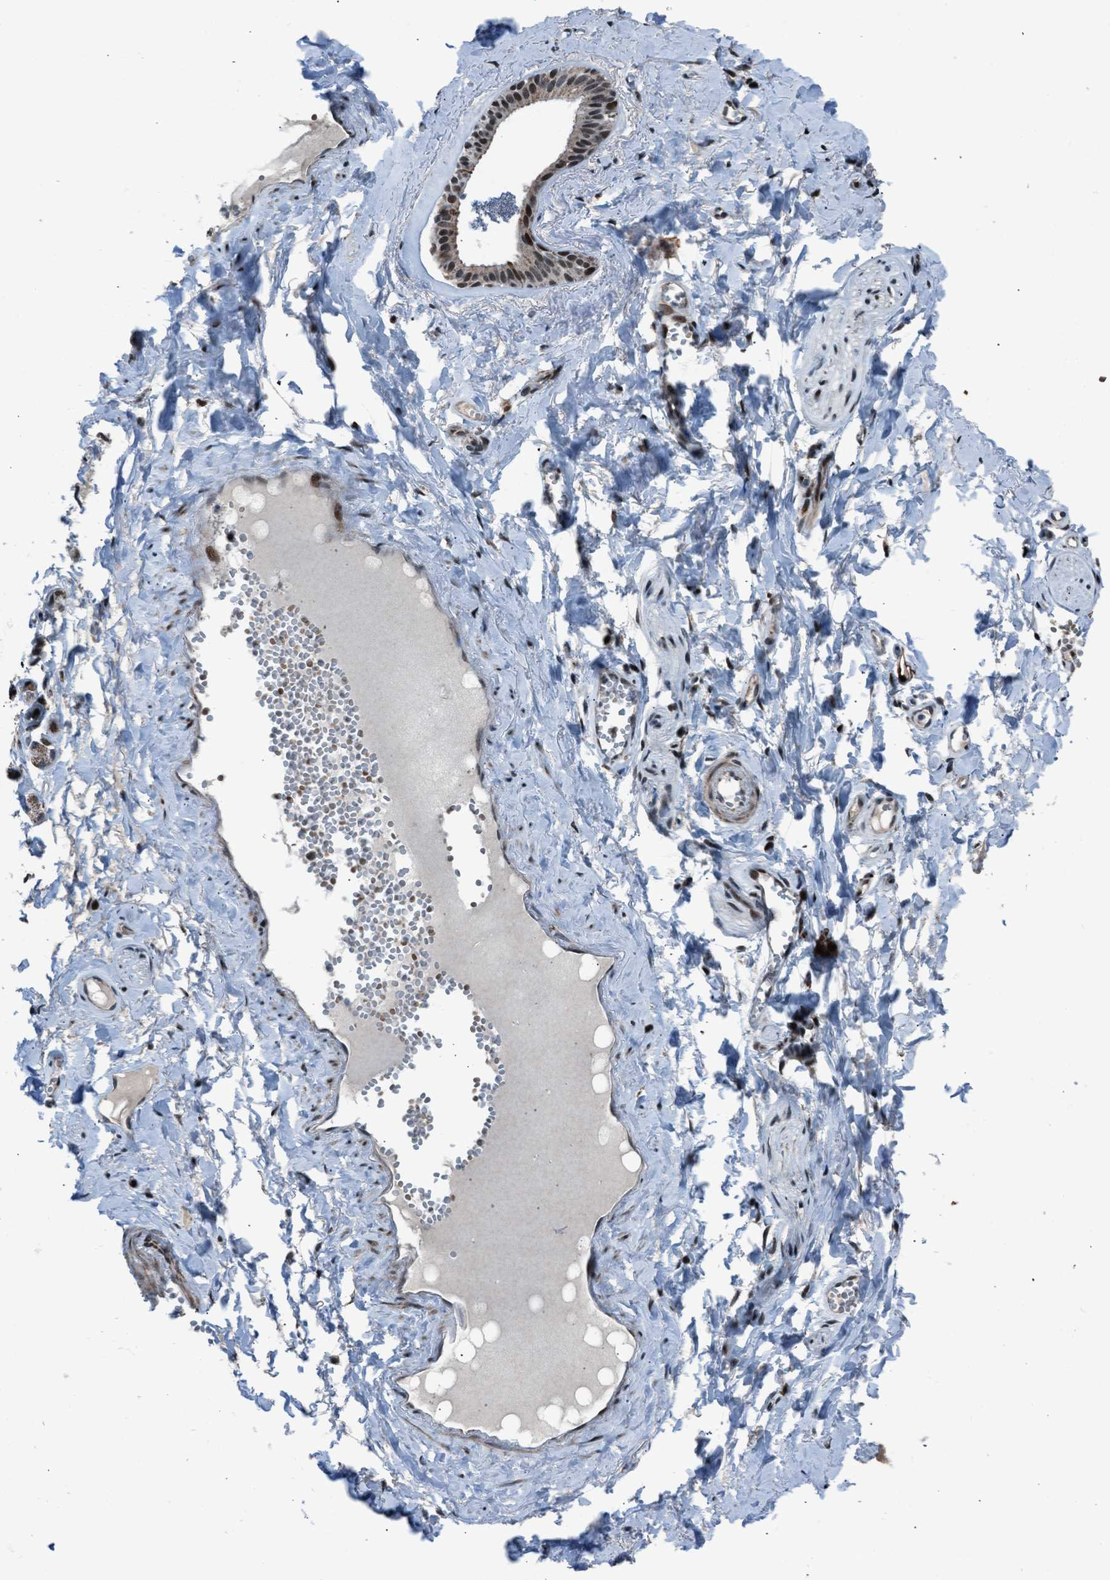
{"staining": {"intensity": "strong", "quantity": ">75%", "location": "nuclear"}, "tissue": "adipose tissue", "cell_type": "Adipocytes", "image_type": "normal", "snomed": [{"axis": "morphology", "description": "Normal tissue, NOS"}, {"axis": "morphology", "description": "Inflammation, NOS"}, {"axis": "topography", "description": "Salivary gland"}, {"axis": "topography", "description": "Peripheral nerve tissue"}], "caption": "A histopathology image of adipose tissue stained for a protein demonstrates strong nuclear brown staining in adipocytes.", "gene": "MORC3", "patient": {"sex": "female", "age": 75}}